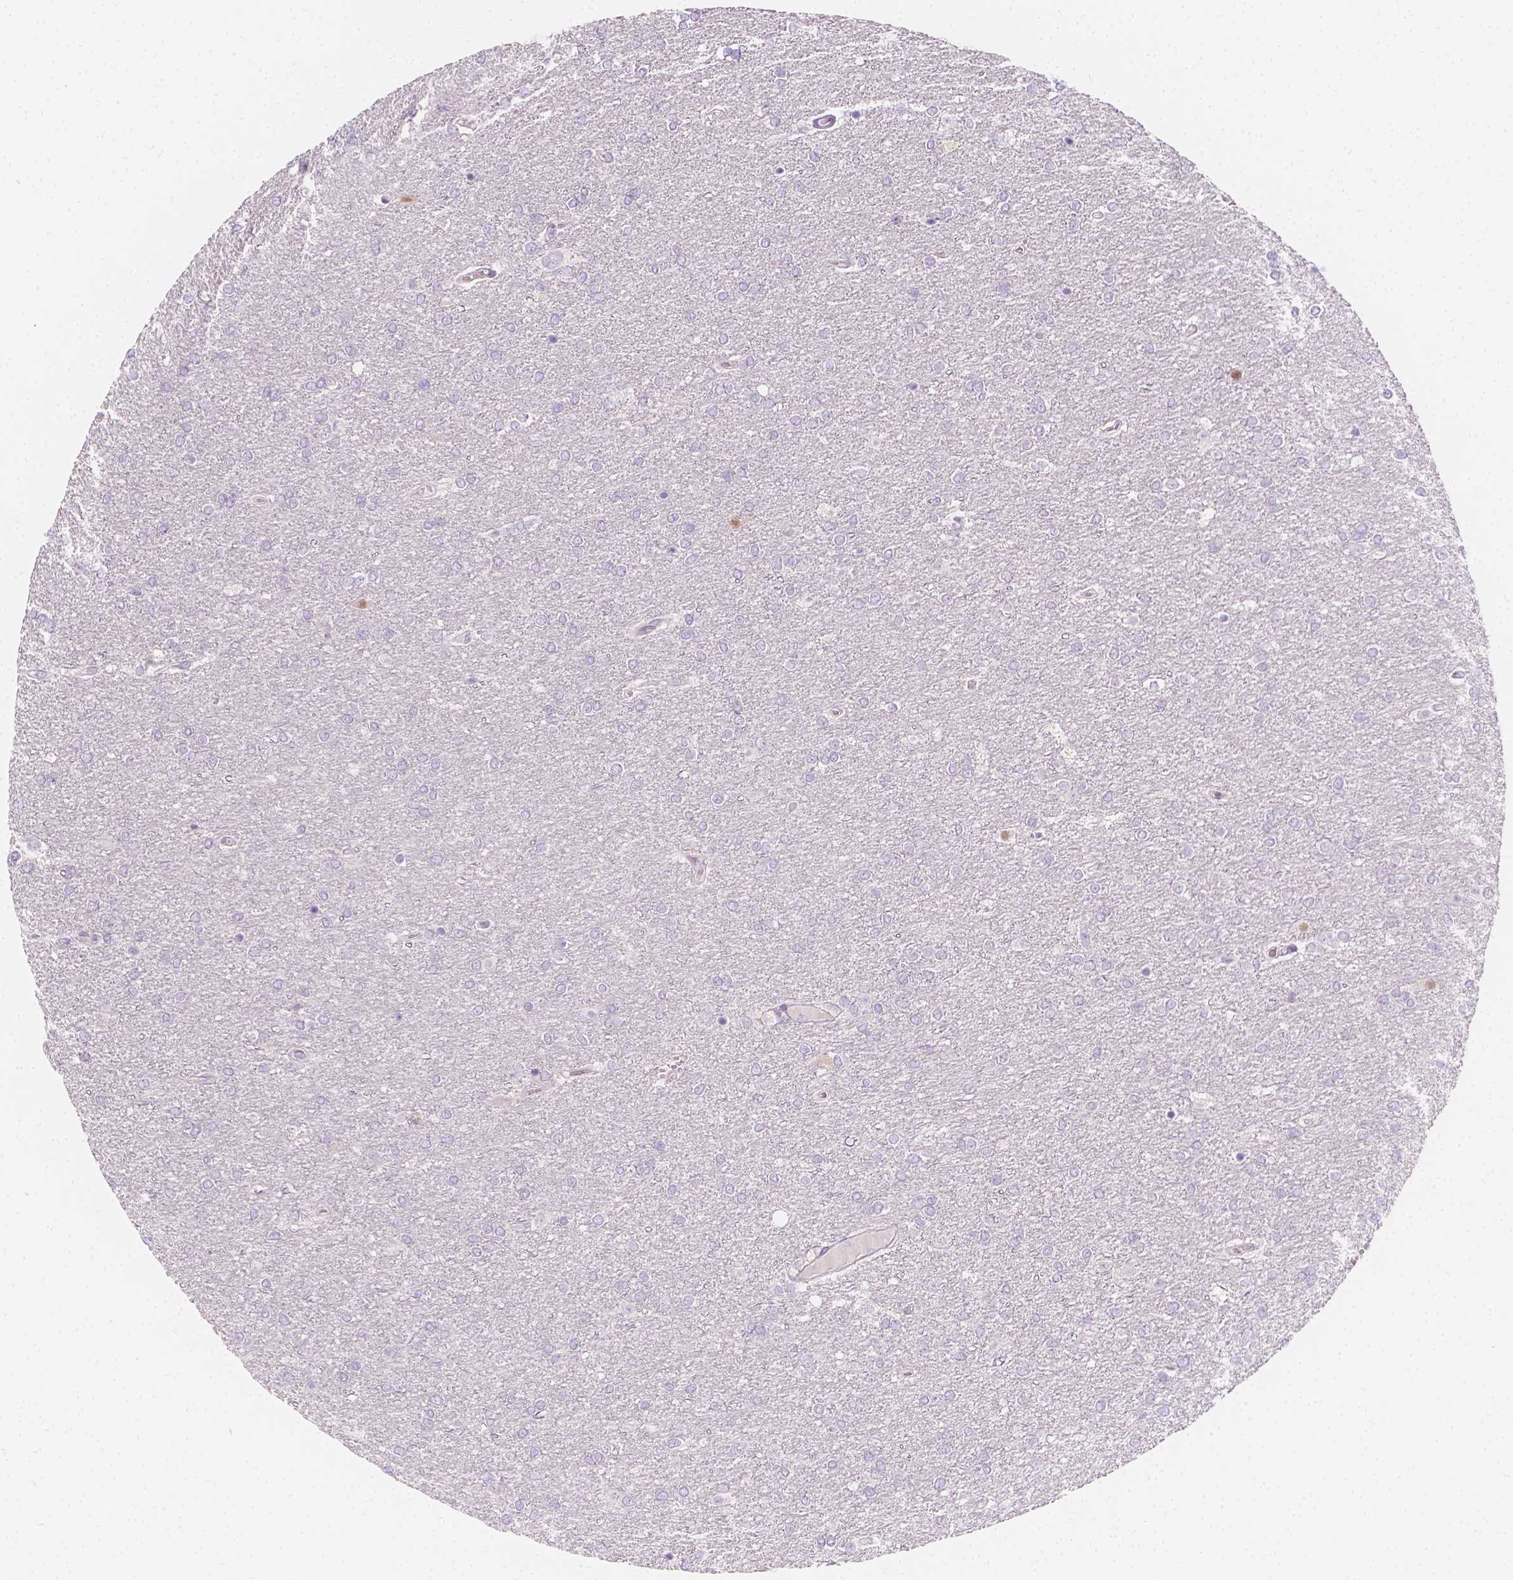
{"staining": {"intensity": "negative", "quantity": "none", "location": "none"}, "tissue": "glioma", "cell_type": "Tumor cells", "image_type": "cancer", "snomed": [{"axis": "morphology", "description": "Glioma, malignant, High grade"}, {"axis": "topography", "description": "Brain"}], "caption": "Human high-grade glioma (malignant) stained for a protein using IHC demonstrates no expression in tumor cells.", "gene": "RBFOX1", "patient": {"sex": "female", "age": 61}}